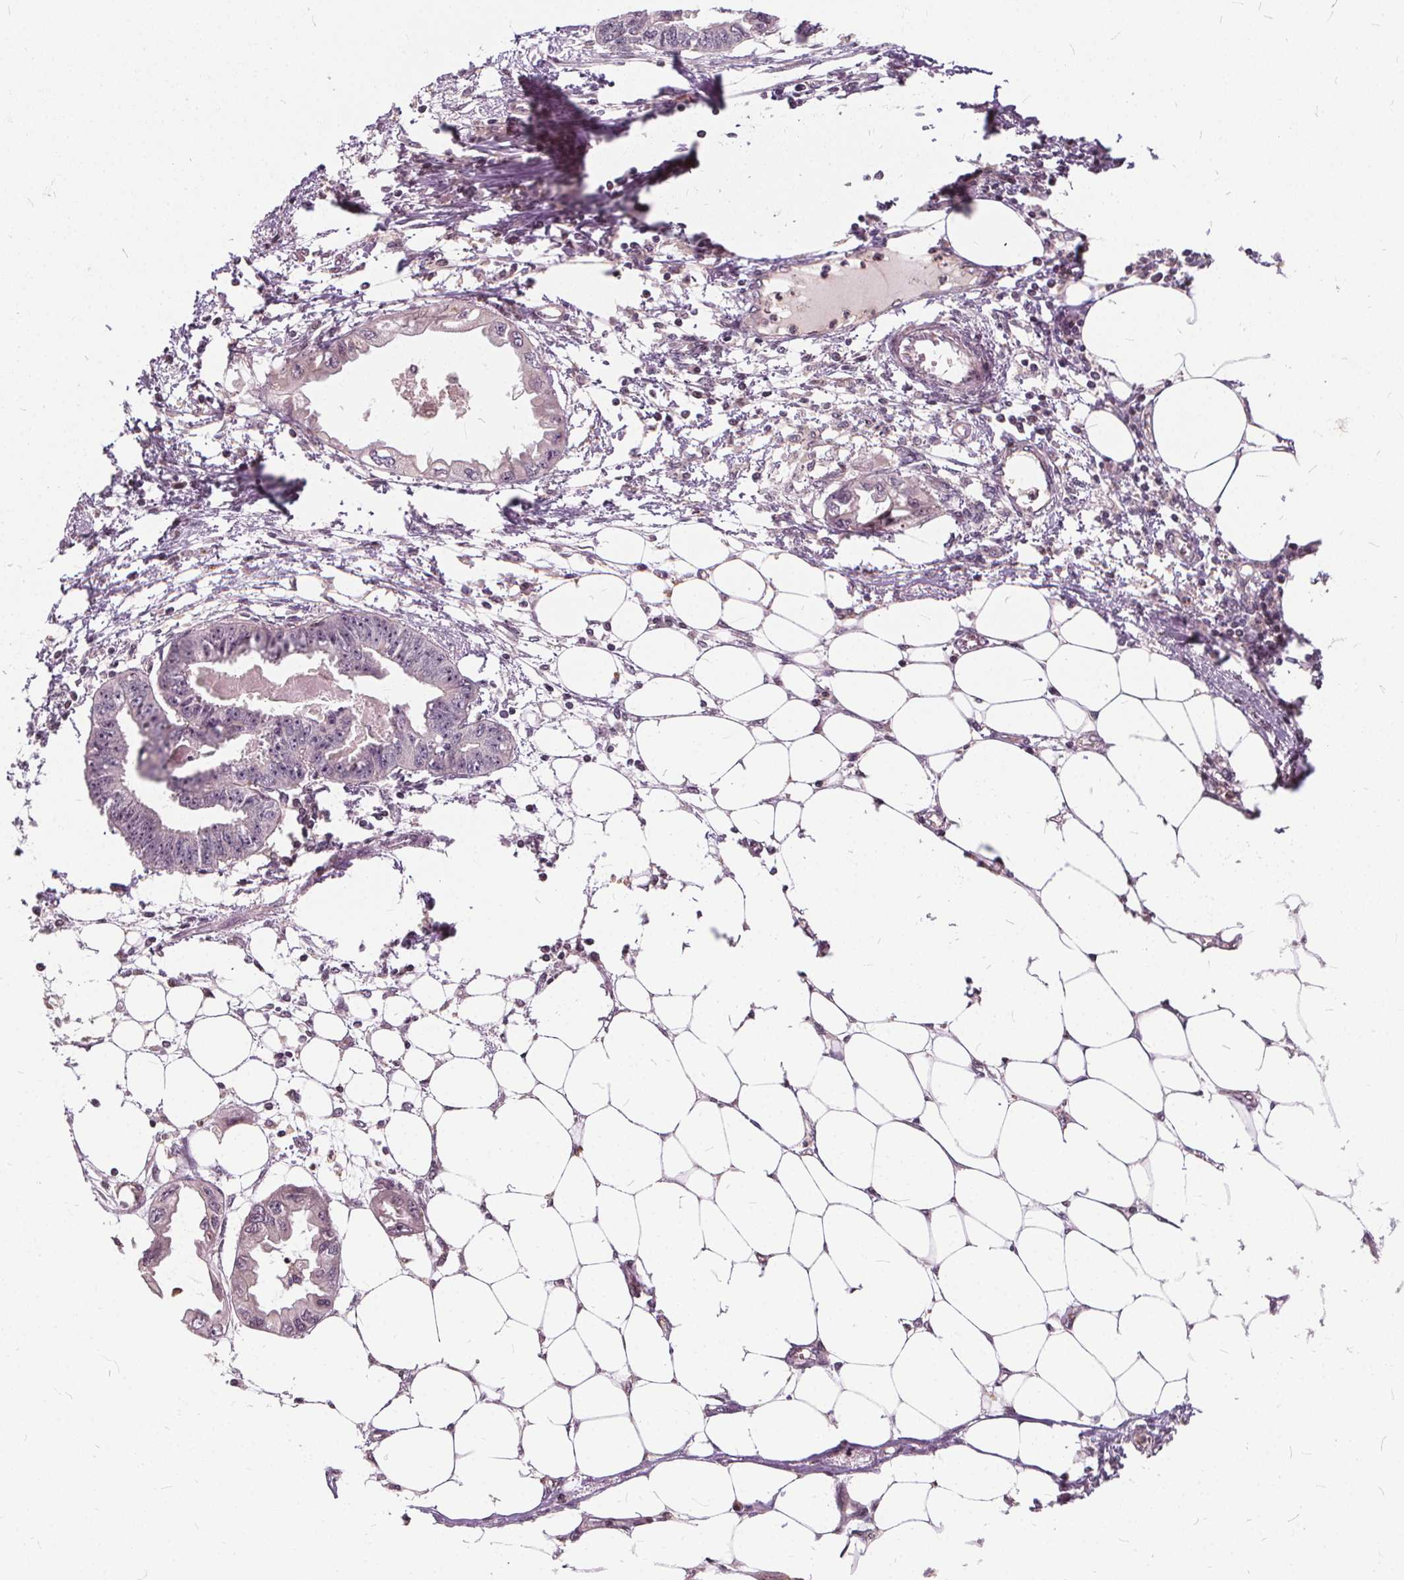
{"staining": {"intensity": "negative", "quantity": "none", "location": "none"}, "tissue": "endometrial cancer", "cell_type": "Tumor cells", "image_type": "cancer", "snomed": [{"axis": "morphology", "description": "Adenocarcinoma, NOS"}, {"axis": "morphology", "description": "Adenocarcinoma, metastatic, NOS"}, {"axis": "topography", "description": "Adipose tissue"}, {"axis": "topography", "description": "Endometrium"}], "caption": "Human adenocarcinoma (endometrial) stained for a protein using IHC demonstrates no positivity in tumor cells.", "gene": "INPP5E", "patient": {"sex": "female", "age": 67}}